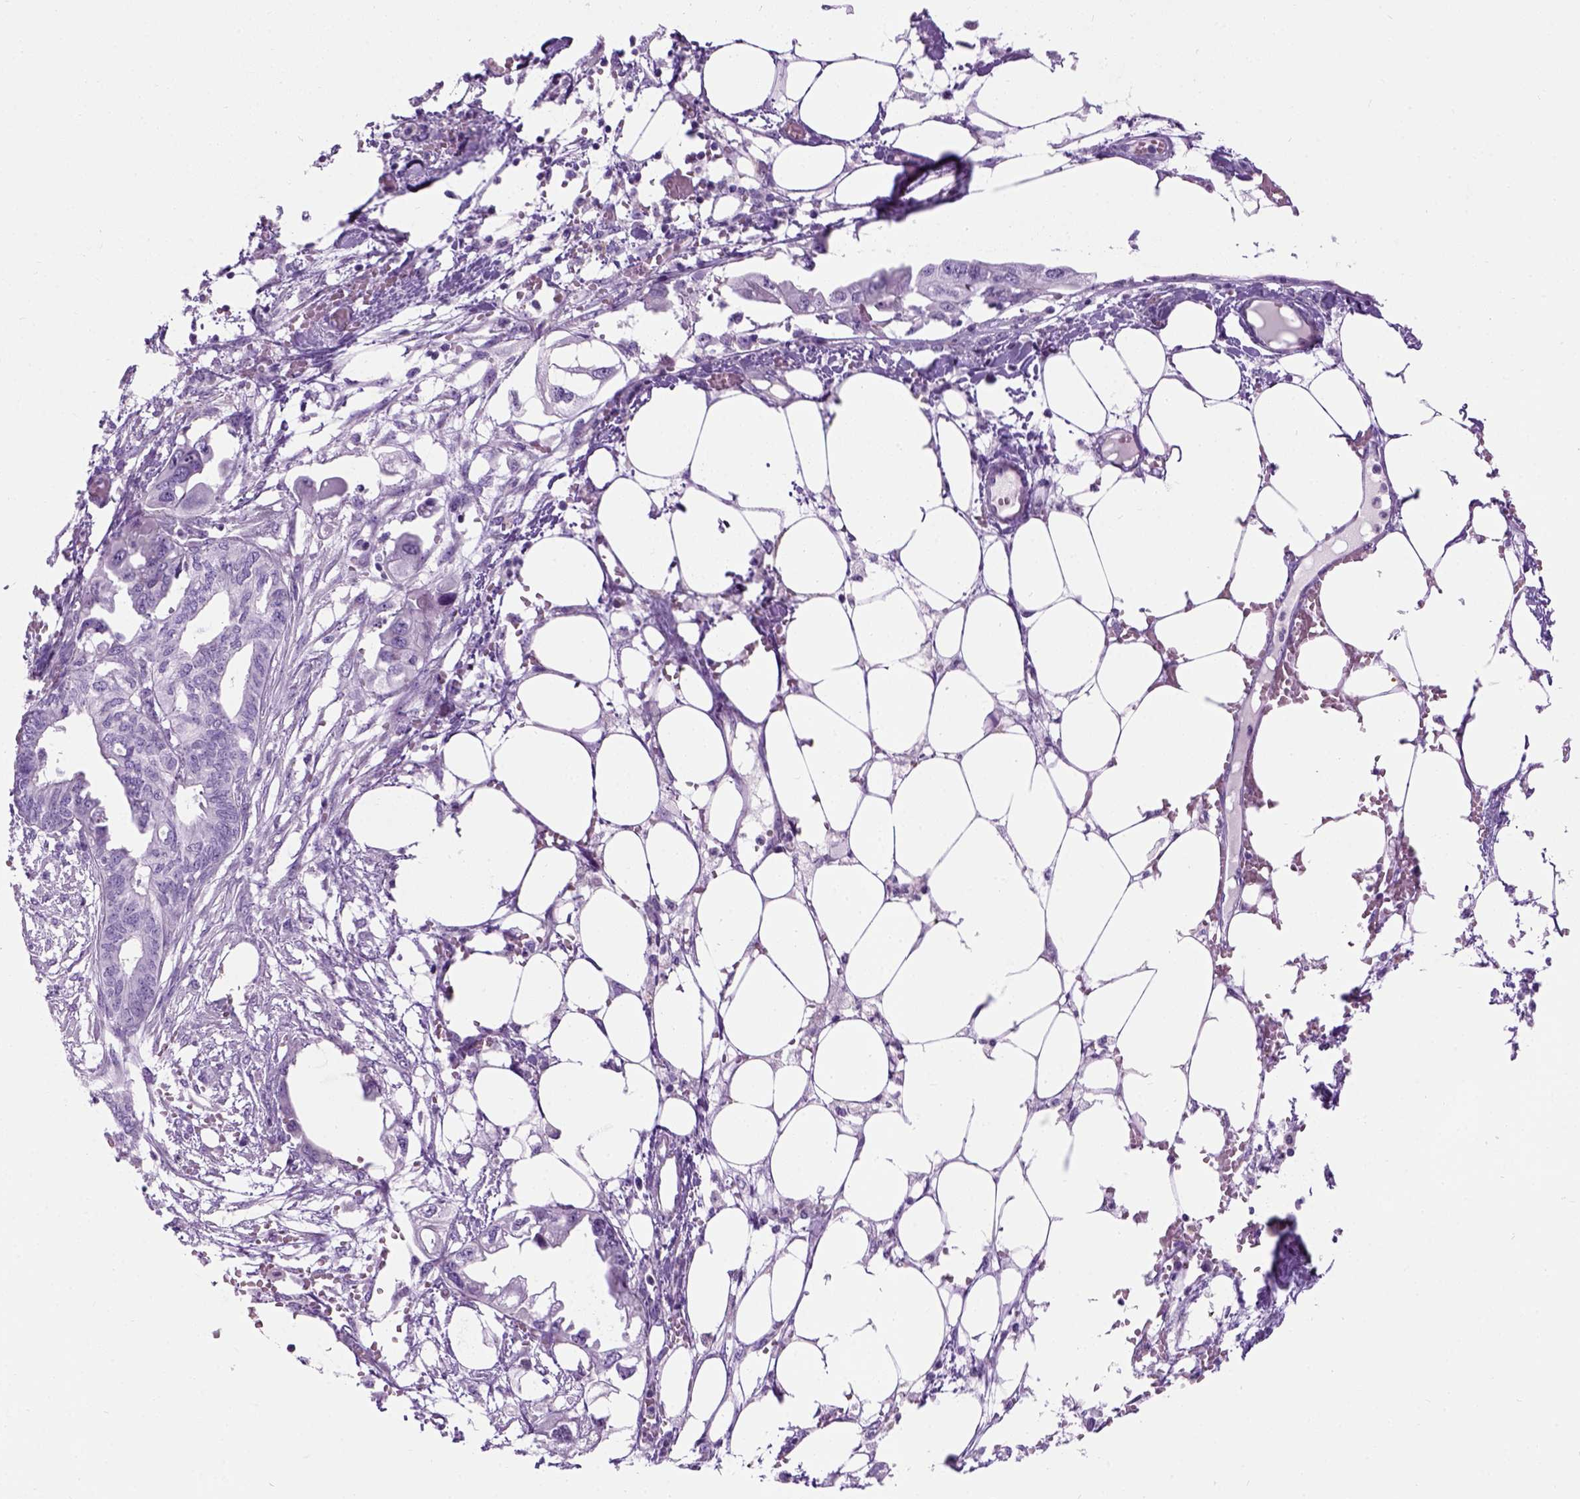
{"staining": {"intensity": "negative", "quantity": "none", "location": "none"}, "tissue": "endometrial cancer", "cell_type": "Tumor cells", "image_type": "cancer", "snomed": [{"axis": "morphology", "description": "Adenocarcinoma, NOS"}, {"axis": "morphology", "description": "Adenocarcinoma, metastatic, NOS"}, {"axis": "topography", "description": "Adipose tissue"}, {"axis": "topography", "description": "Endometrium"}], "caption": "High magnification brightfield microscopy of metastatic adenocarcinoma (endometrial) stained with DAB (brown) and counterstained with hematoxylin (blue): tumor cells show no significant expression.", "gene": "GABRB2", "patient": {"sex": "female", "age": 67}}